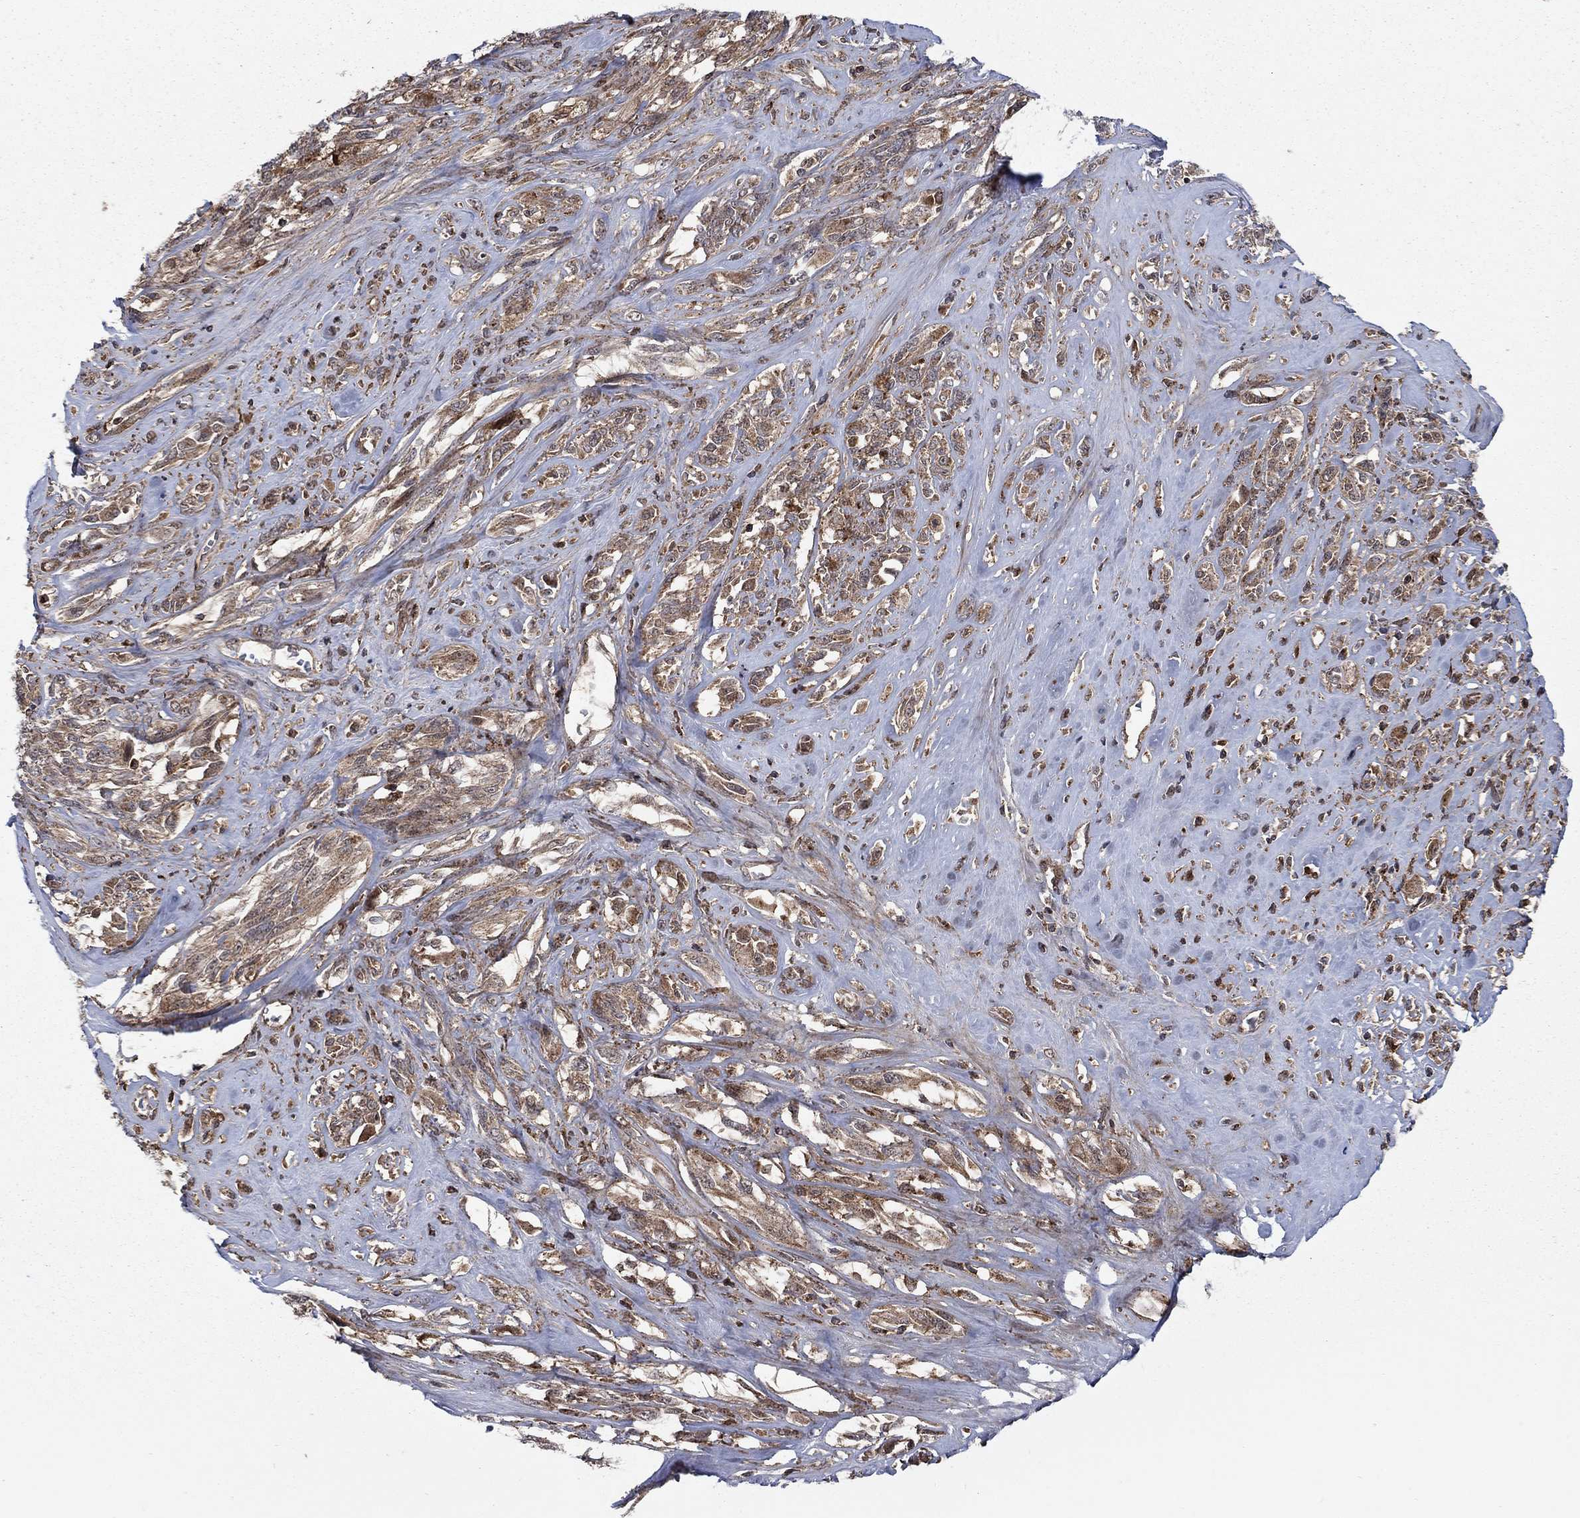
{"staining": {"intensity": "moderate", "quantity": "25%-75%", "location": "cytoplasmic/membranous,nuclear"}, "tissue": "melanoma", "cell_type": "Tumor cells", "image_type": "cancer", "snomed": [{"axis": "morphology", "description": "Malignant melanoma, NOS"}, {"axis": "topography", "description": "Skin"}], "caption": "Human melanoma stained for a protein (brown) demonstrates moderate cytoplasmic/membranous and nuclear positive positivity in approximately 25%-75% of tumor cells.", "gene": "IFI35", "patient": {"sex": "female", "age": 91}}